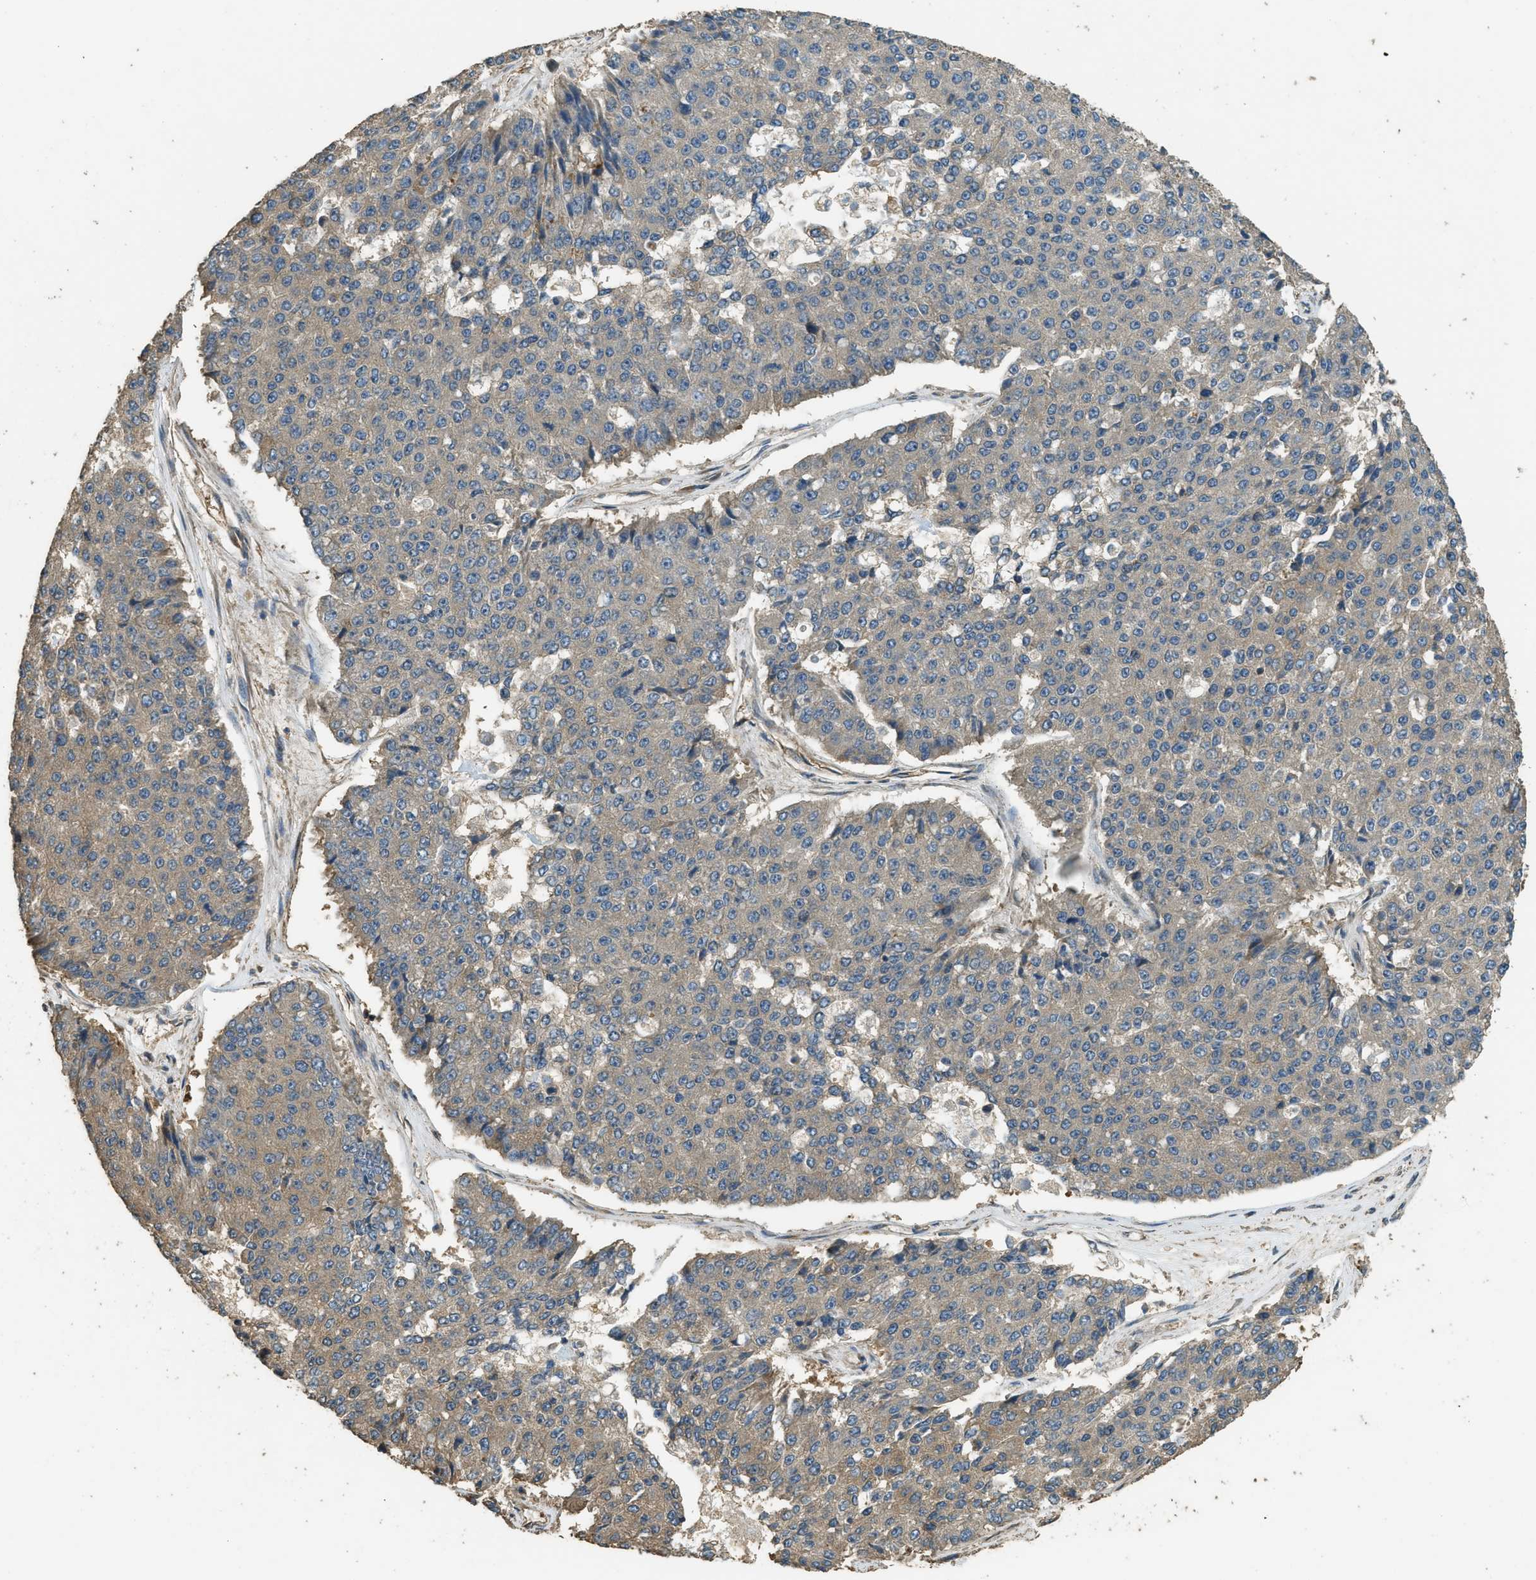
{"staining": {"intensity": "moderate", "quantity": "25%-75%", "location": "cytoplasmic/membranous"}, "tissue": "pancreatic cancer", "cell_type": "Tumor cells", "image_type": "cancer", "snomed": [{"axis": "morphology", "description": "Adenocarcinoma, NOS"}, {"axis": "topography", "description": "Pancreas"}], "caption": "Adenocarcinoma (pancreatic) was stained to show a protein in brown. There is medium levels of moderate cytoplasmic/membranous positivity in approximately 25%-75% of tumor cells.", "gene": "MARS1", "patient": {"sex": "male", "age": 50}}